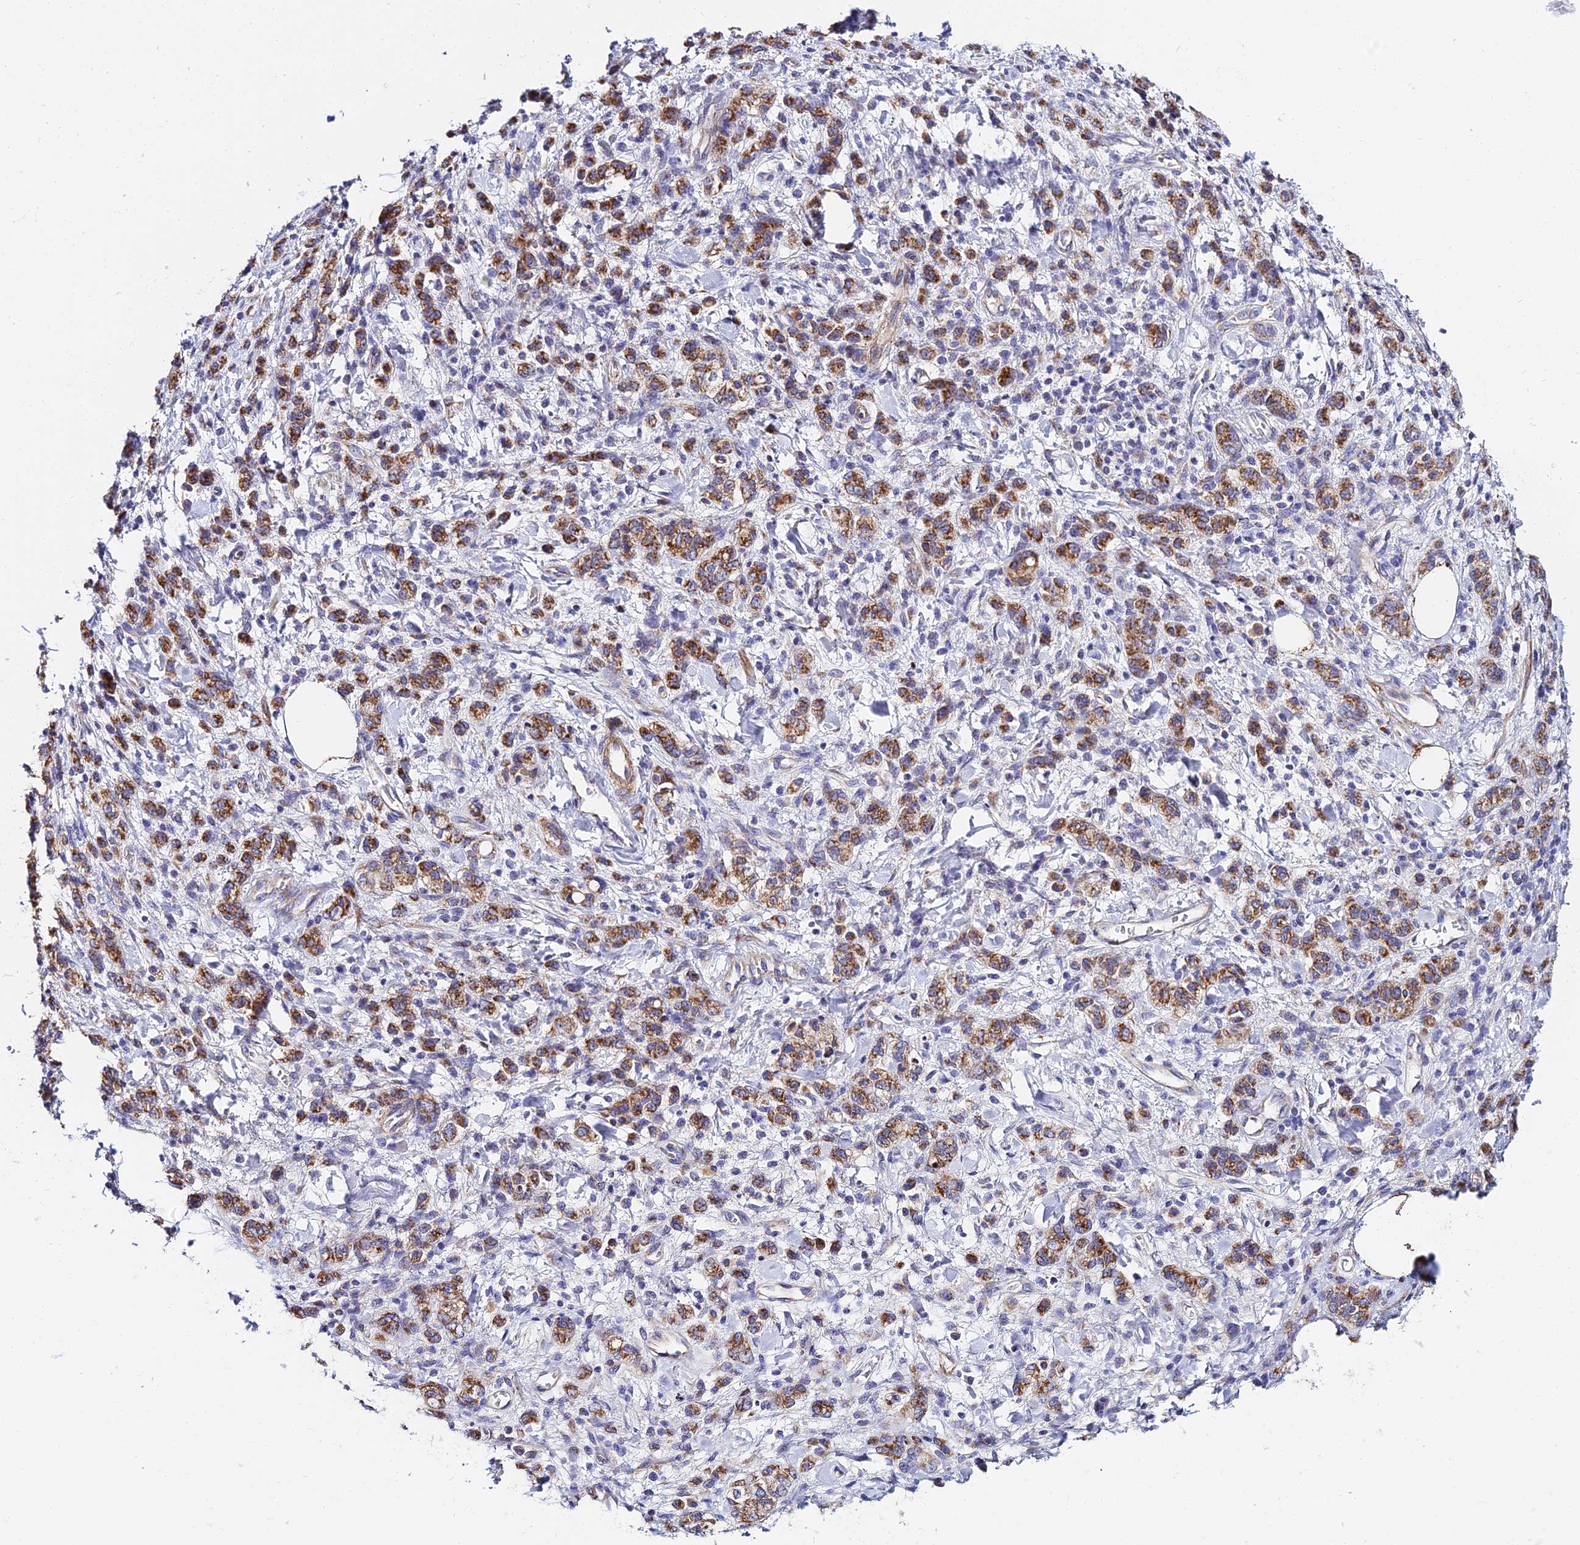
{"staining": {"intensity": "strong", "quantity": ">75%", "location": "cytoplasmic/membranous"}, "tissue": "stomach cancer", "cell_type": "Tumor cells", "image_type": "cancer", "snomed": [{"axis": "morphology", "description": "Adenocarcinoma, NOS"}, {"axis": "topography", "description": "Stomach"}], "caption": "Immunohistochemistry (IHC) photomicrograph of human adenocarcinoma (stomach) stained for a protein (brown), which demonstrates high levels of strong cytoplasmic/membranous positivity in approximately >75% of tumor cells.", "gene": "ACOT2", "patient": {"sex": "male", "age": 77}}